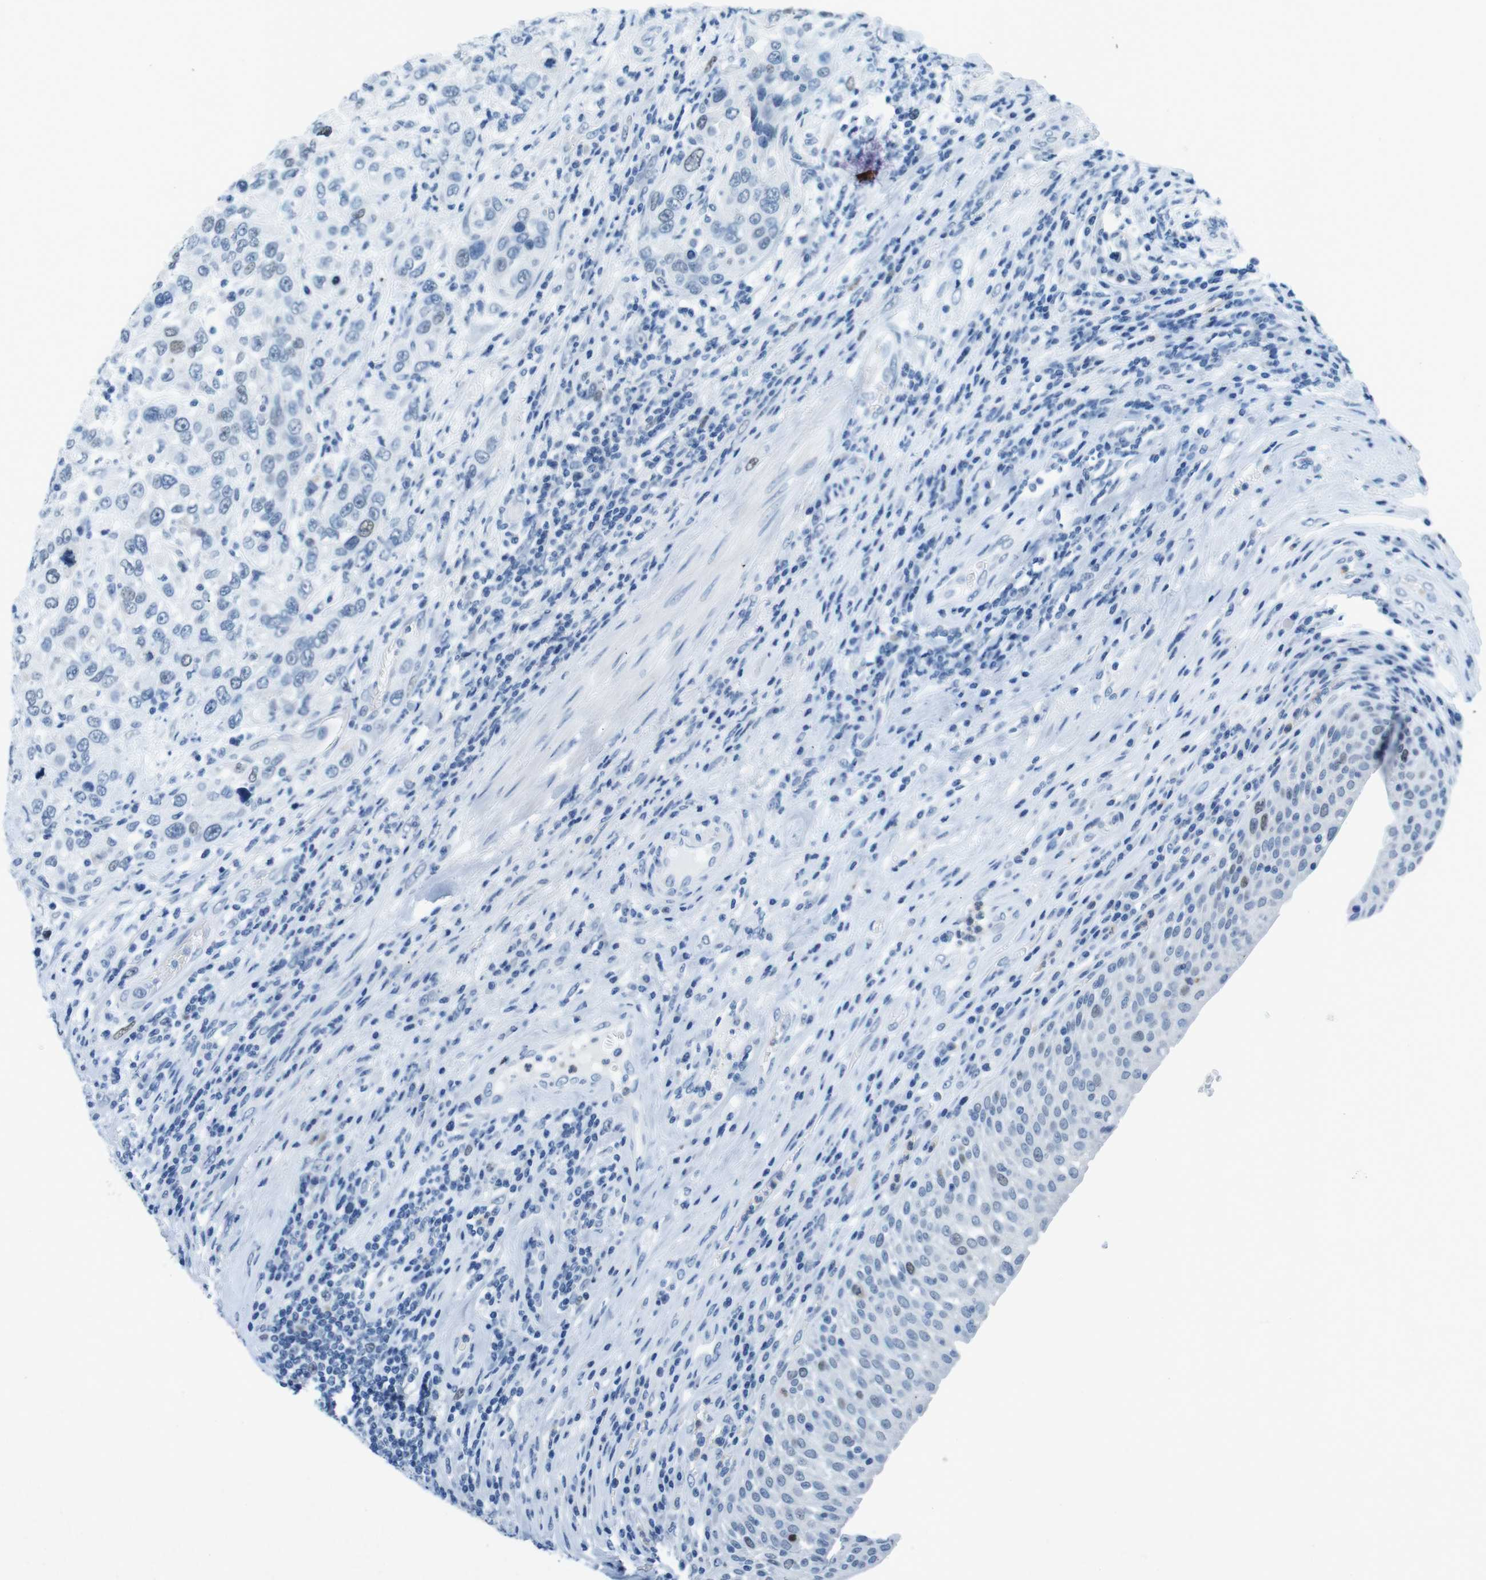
{"staining": {"intensity": "weak", "quantity": "<25%", "location": "nuclear"}, "tissue": "urothelial cancer", "cell_type": "Tumor cells", "image_type": "cancer", "snomed": [{"axis": "morphology", "description": "Urothelial carcinoma, High grade"}, {"axis": "topography", "description": "Urinary bladder"}], "caption": "This is a photomicrograph of IHC staining of urothelial cancer, which shows no positivity in tumor cells.", "gene": "CTAG1B", "patient": {"sex": "female", "age": 80}}